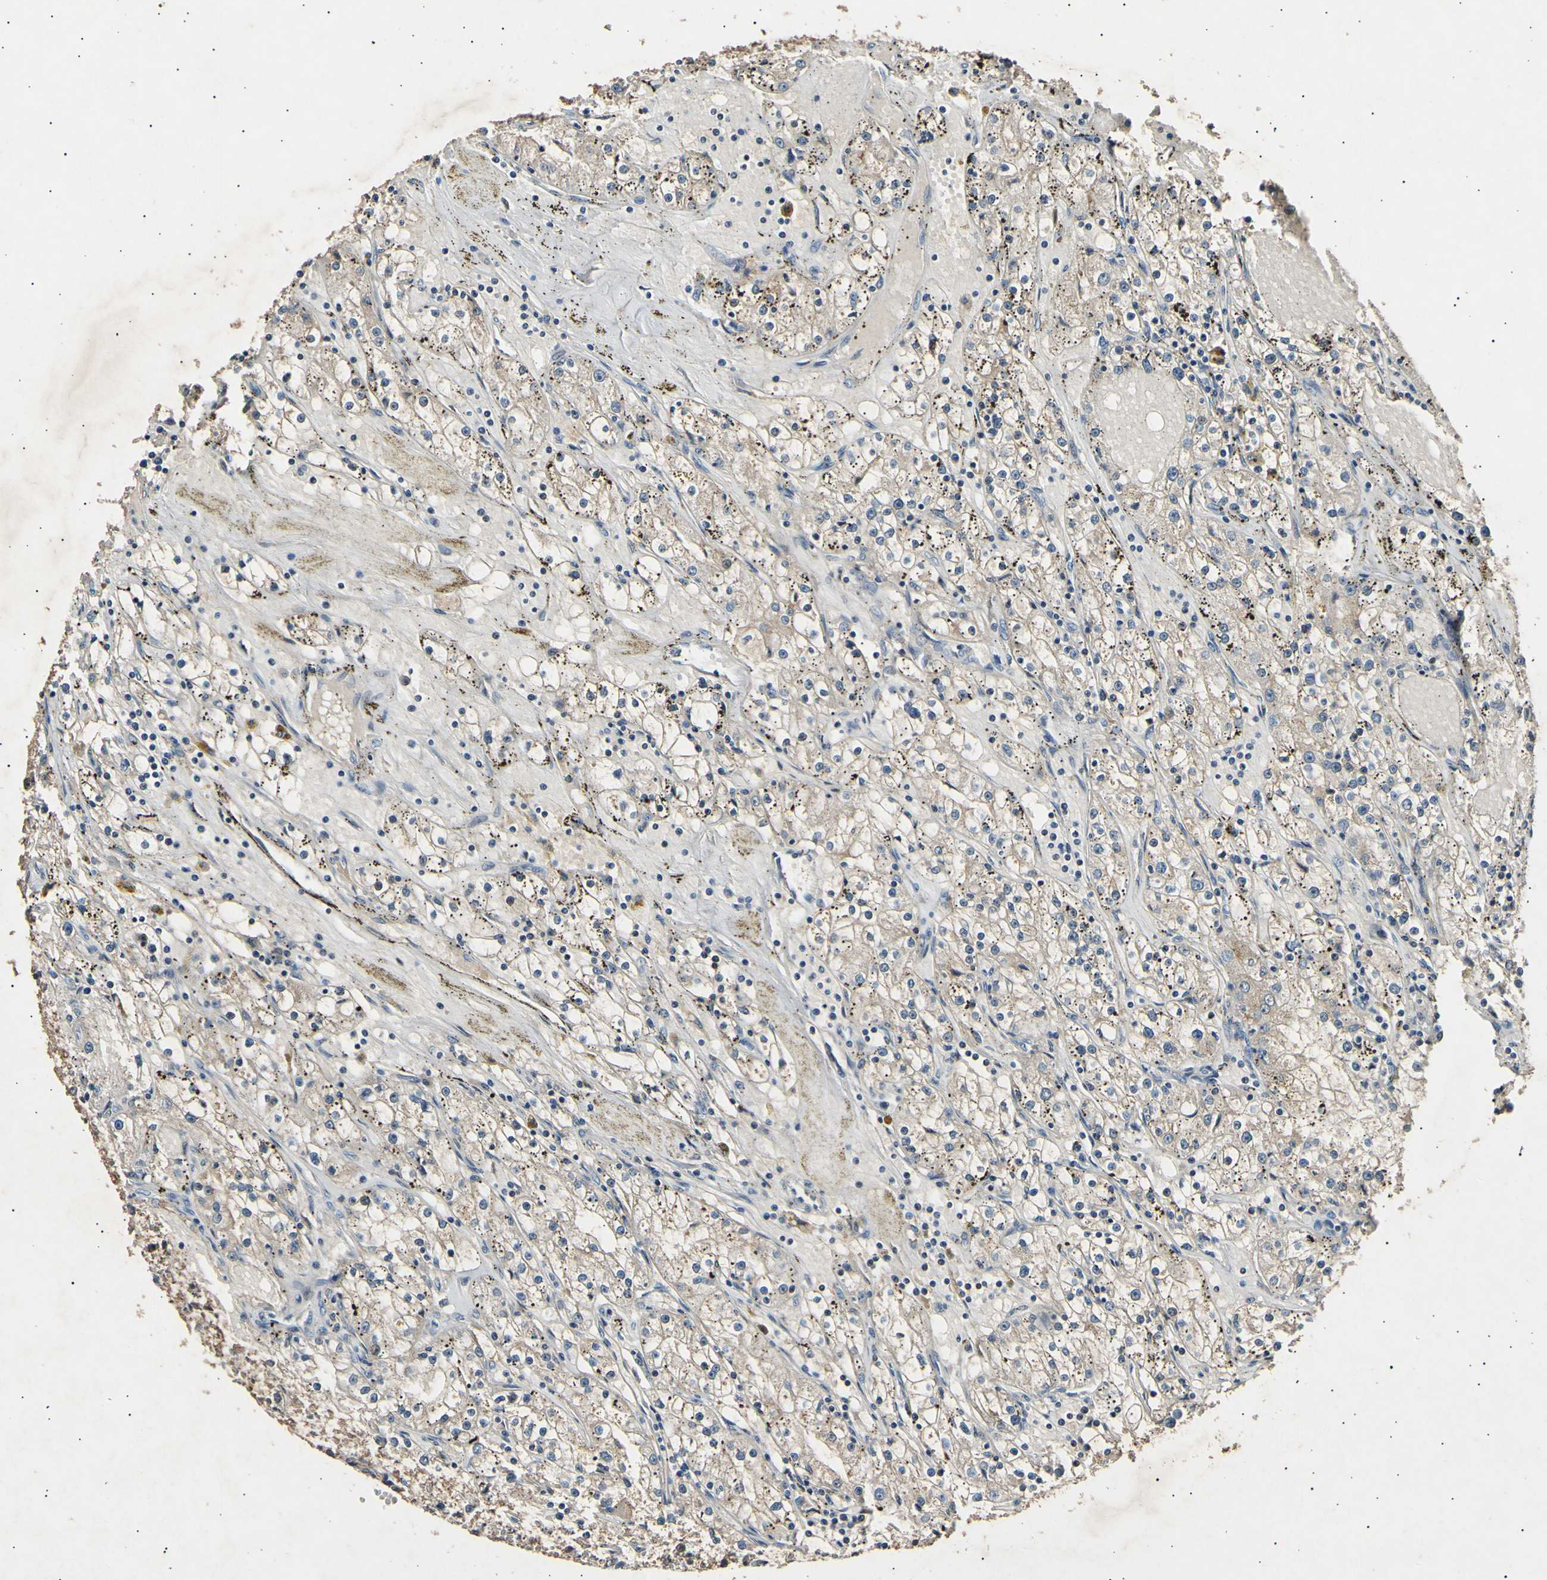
{"staining": {"intensity": "weak", "quantity": ">75%", "location": "cytoplasmic/membranous"}, "tissue": "renal cancer", "cell_type": "Tumor cells", "image_type": "cancer", "snomed": [{"axis": "morphology", "description": "Adenocarcinoma, NOS"}, {"axis": "topography", "description": "Kidney"}], "caption": "Tumor cells exhibit weak cytoplasmic/membranous staining in approximately >75% of cells in renal adenocarcinoma.", "gene": "ADCY3", "patient": {"sex": "male", "age": 56}}